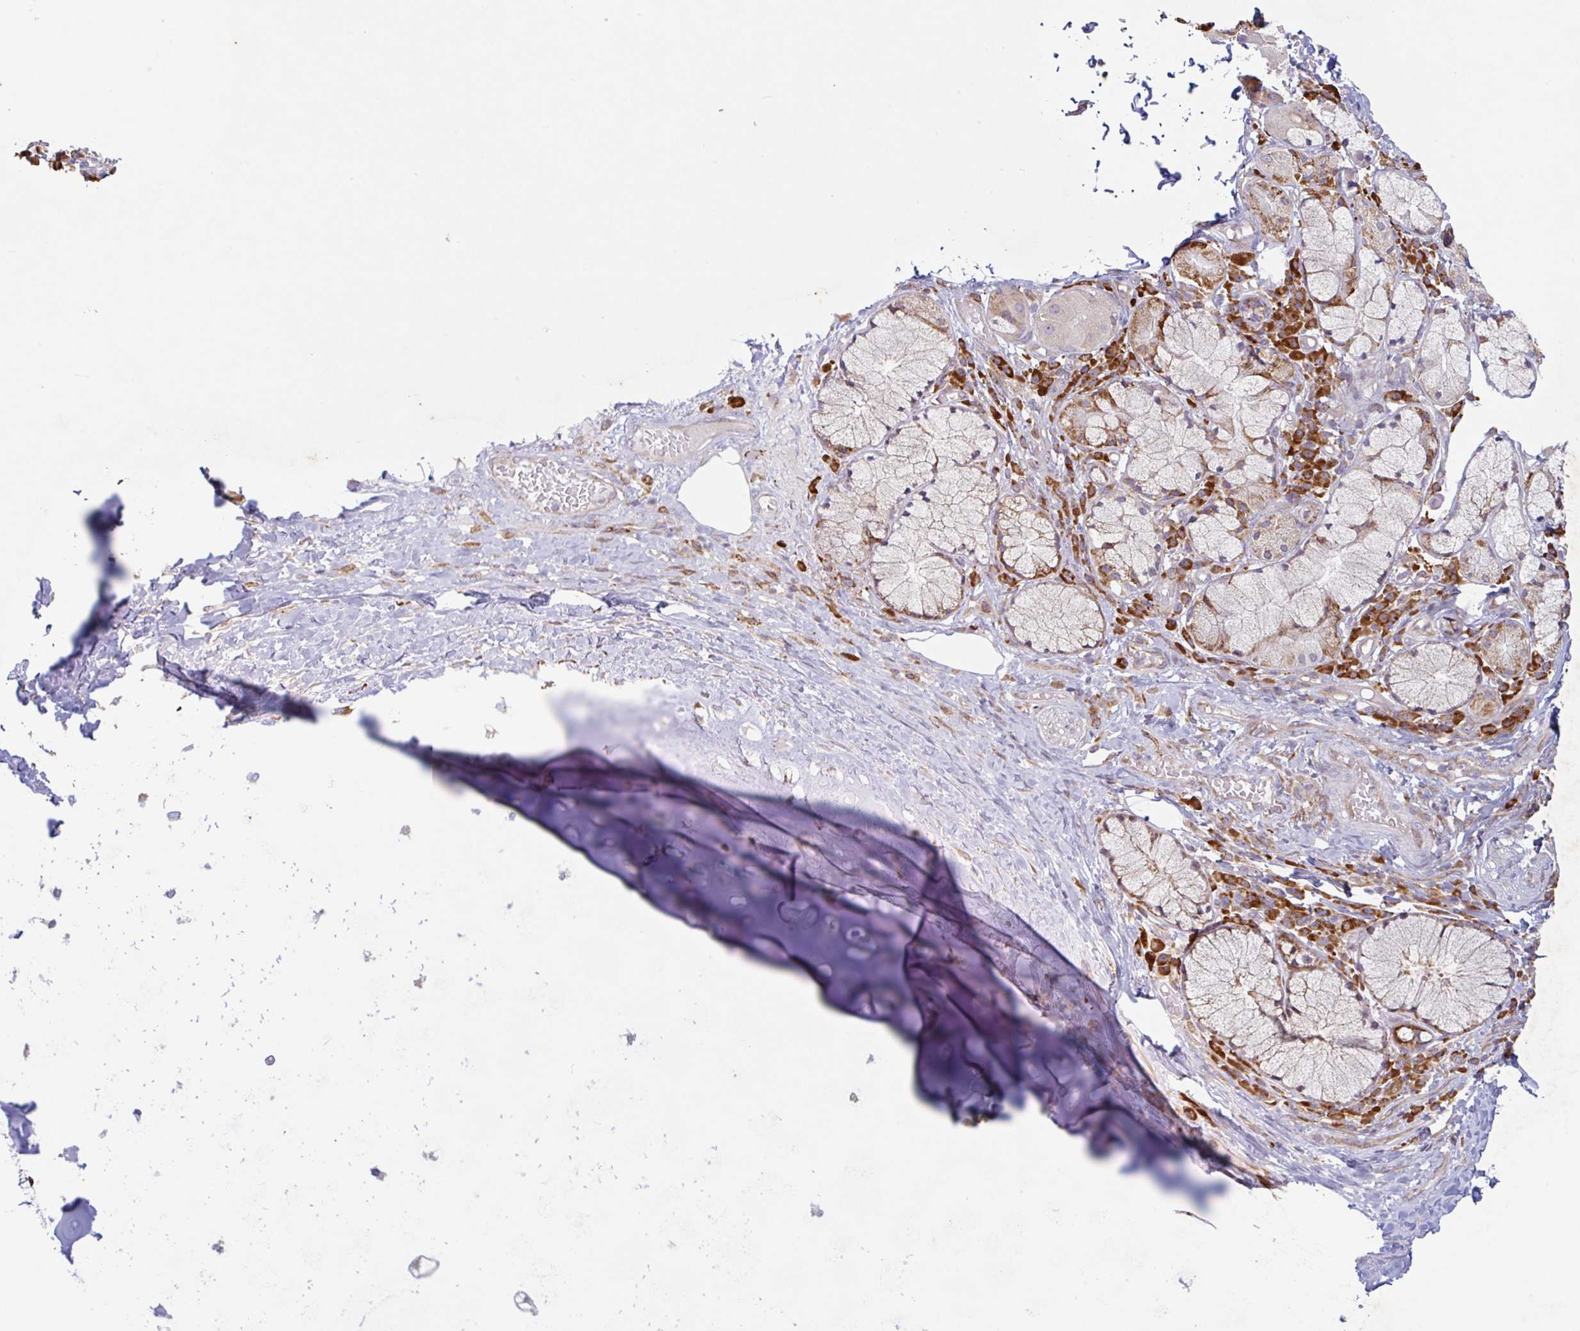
{"staining": {"intensity": "negative", "quantity": "none", "location": "none"}, "tissue": "adipose tissue", "cell_type": "Adipocytes", "image_type": "normal", "snomed": [{"axis": "morphology", "description": "Normal tissue, NOS"}, {"axis": "topography", "description": "Cartilage tissue"}, {"axis": "topography", "description": "Bronchus"}], "caption": "DAB immunohistochemical staining of normal adipose tissue displays no significant expression in adipocytes.", "gene": "RIT1", "patient": {"sex": "male", "age": 56}}